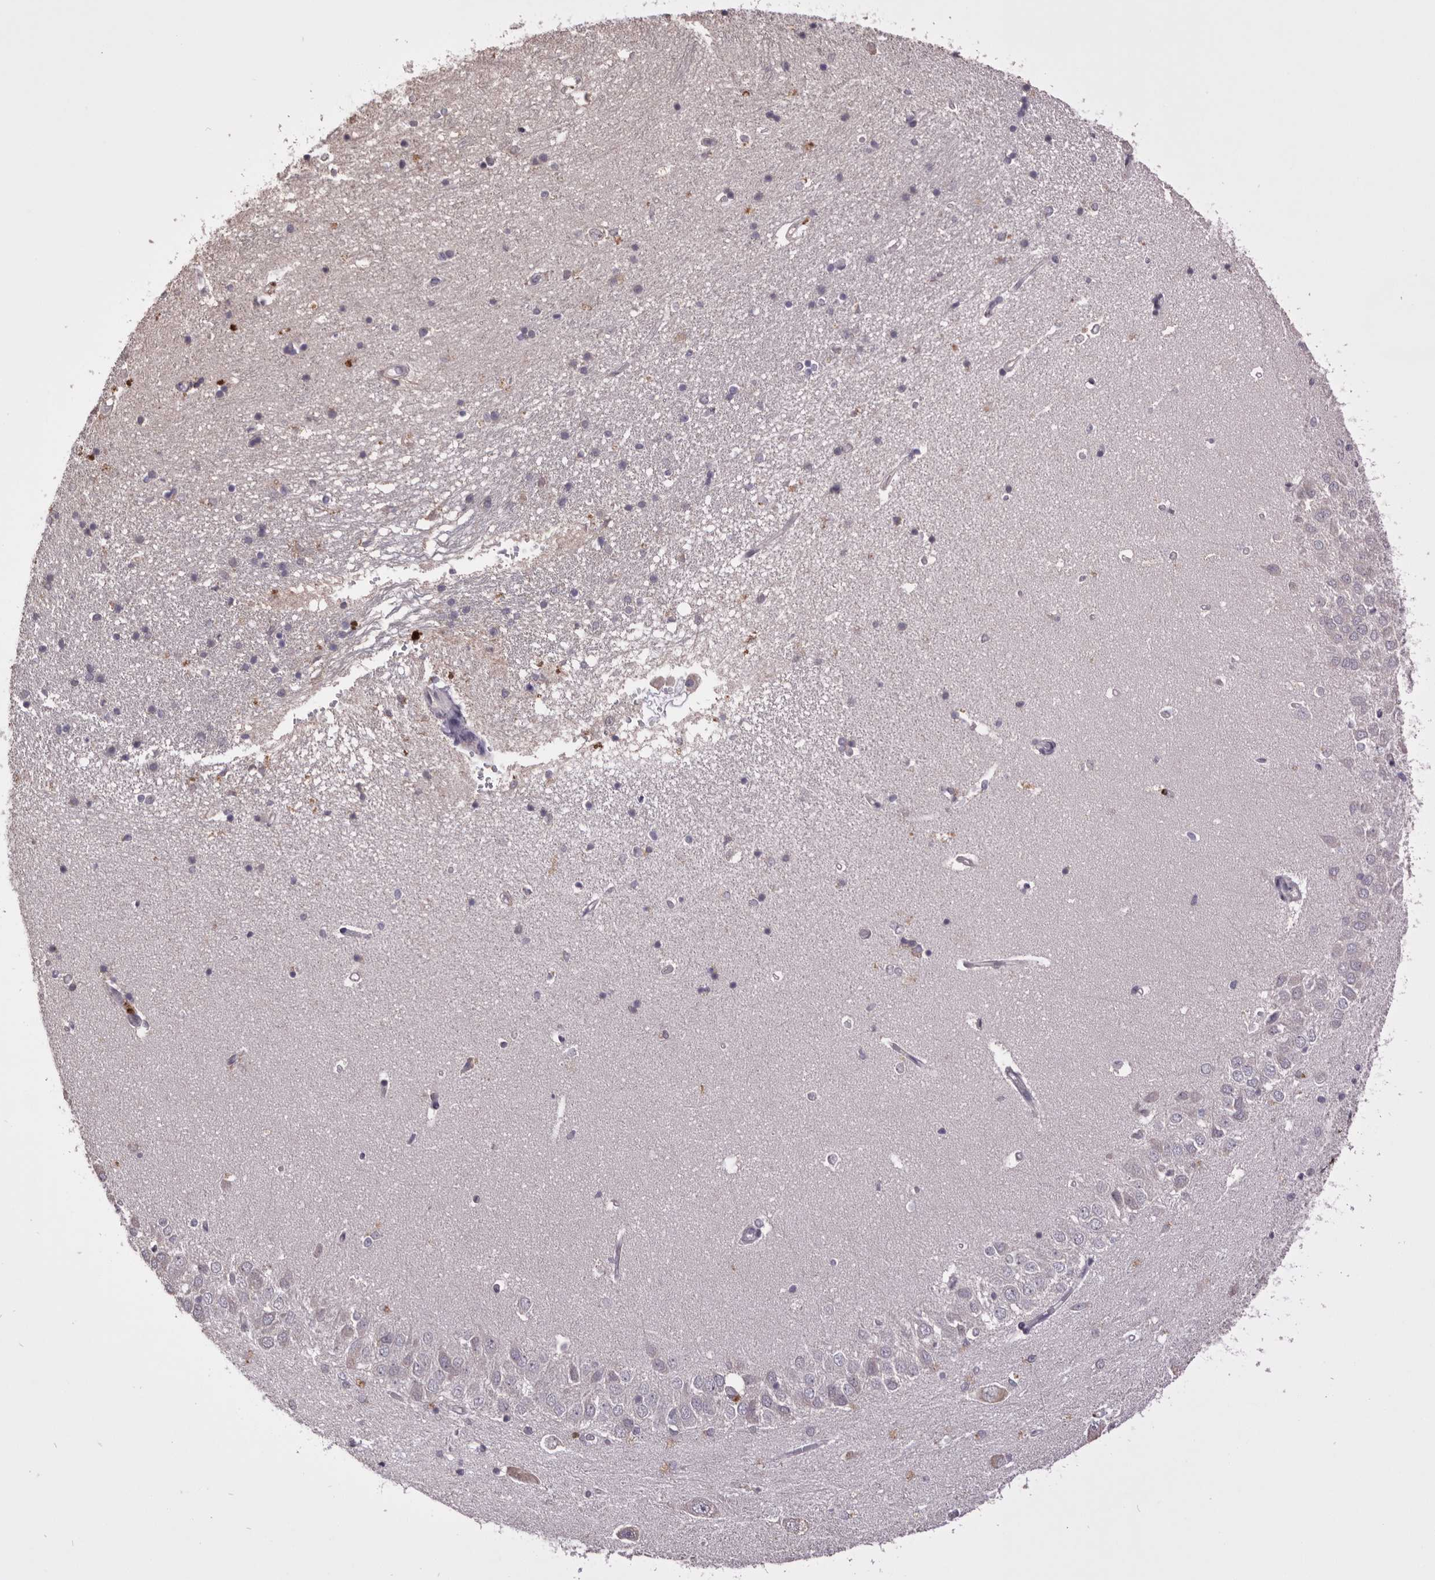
{"staining": {"intensity": "weak", "quantity": "<25%", "location": "cytoplasmic/membranous"}, "tissue": "hippocampus", "cell_type": "Glial cells", "image_type": "normal", "snomed": [{"axis": "morphology", "description": "Normal tissue, NOS"}, {"axis": "topography", "description": "Hippocampus"}], "caption": "This photomicrograph is of normal hippocampus stained with immunohistochemistry to label a protein in brown with the nuclei are counter-stained blue. There is no staining in glial cells. (DAB (3,3'-diaminobenzidine) immunohistochemistry with hematoxylin counter stain).", "gene": "HCAR2", "patient": {"sex": "male", "age": 45}}